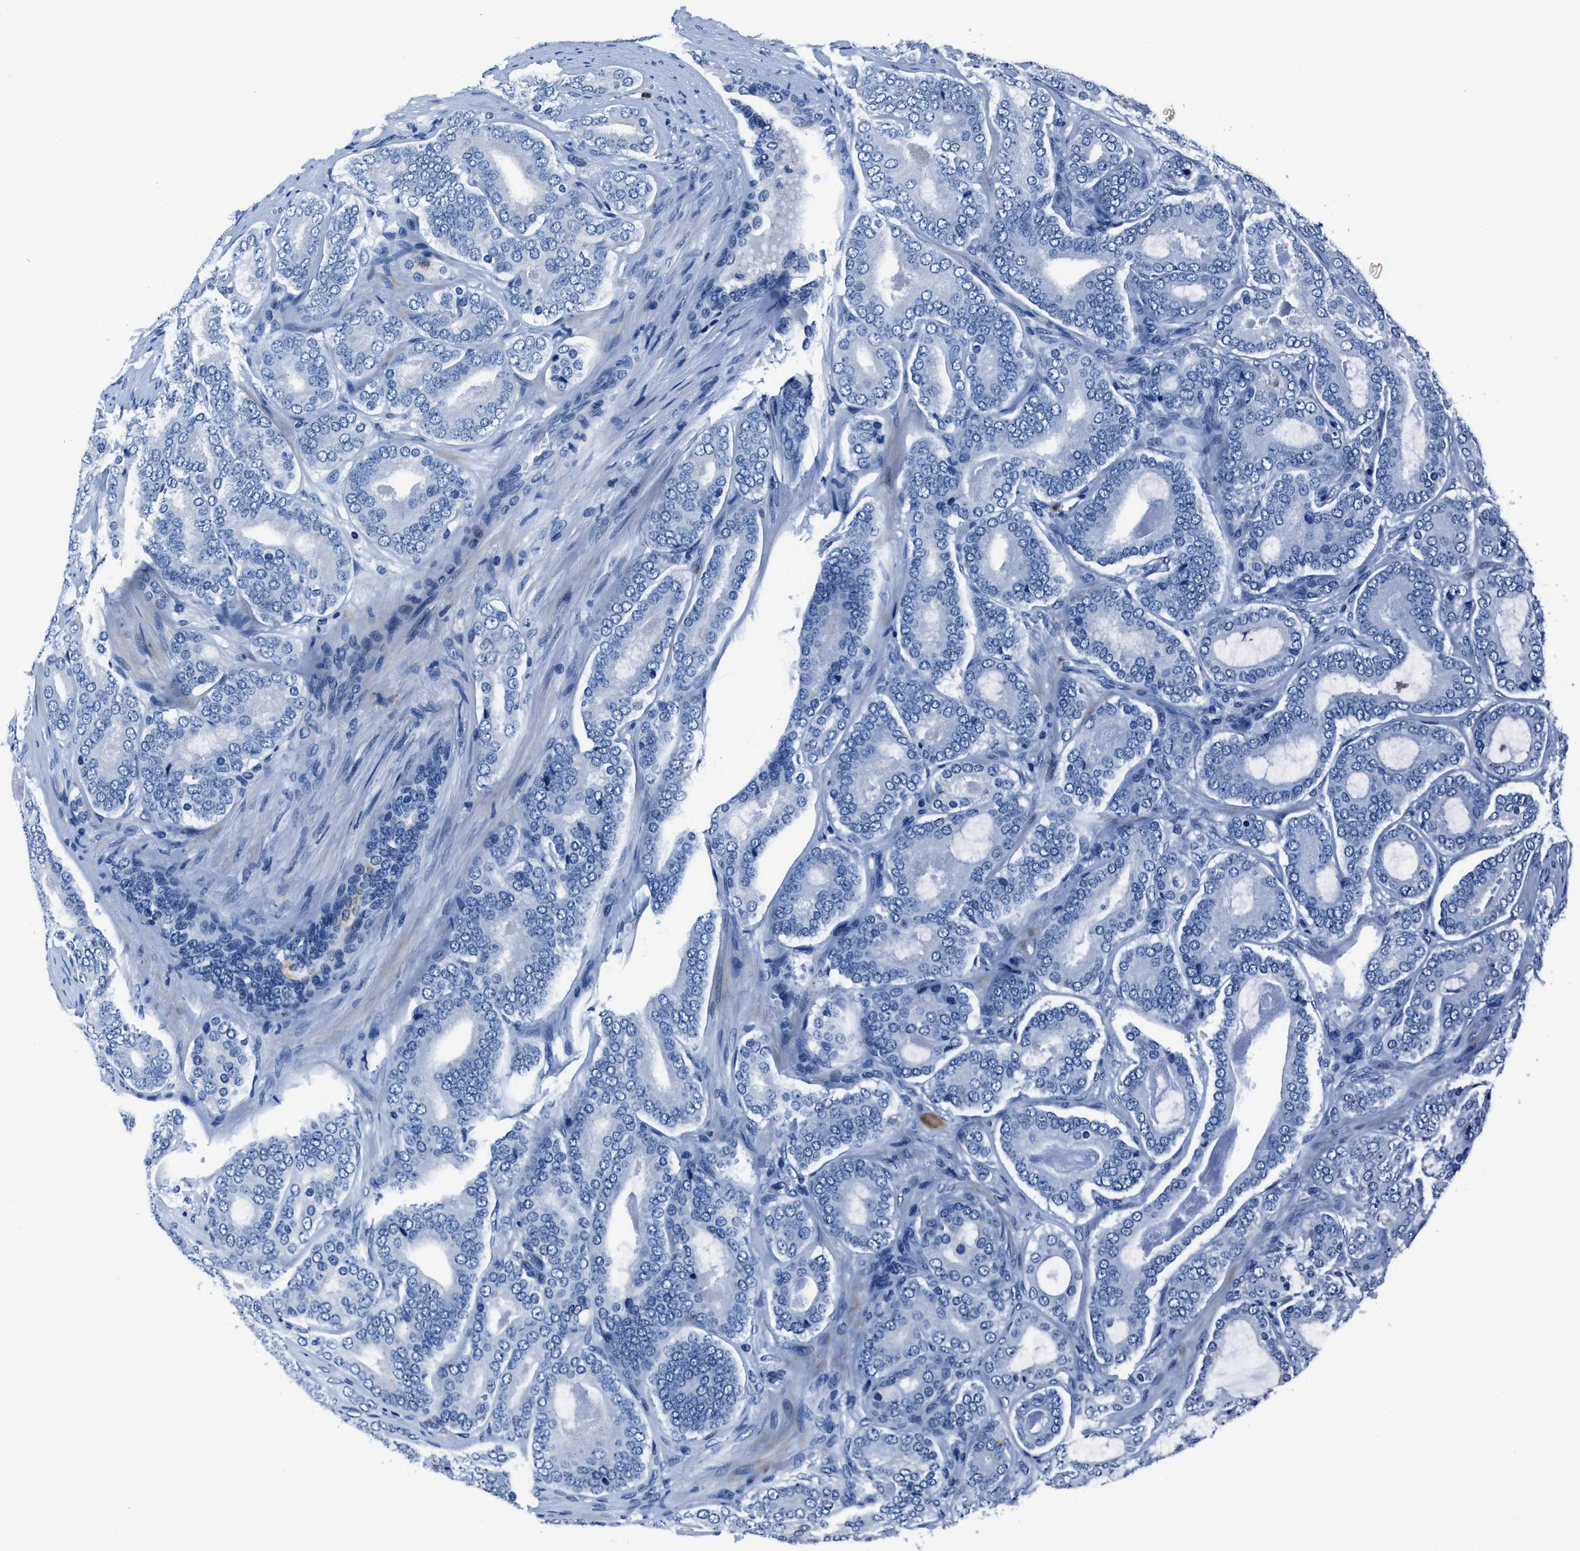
{"staining": {"intensity": "negative", "quantity": "none", "location": "none"}, "tissue": "prostate cancer", "cell_type": "Tumor cells", "image_type": "cancer", "snomed": [{"axis": "morphology", "description": "Adenocarcinoma, High grade"}, {"axis": "topography", "description": "Prostate"}], "caption": "IHC of prostate cancer displays no staining in tumor cells.", "gene": "FGL2", "patient": {"sex": "male", "age": 60}}